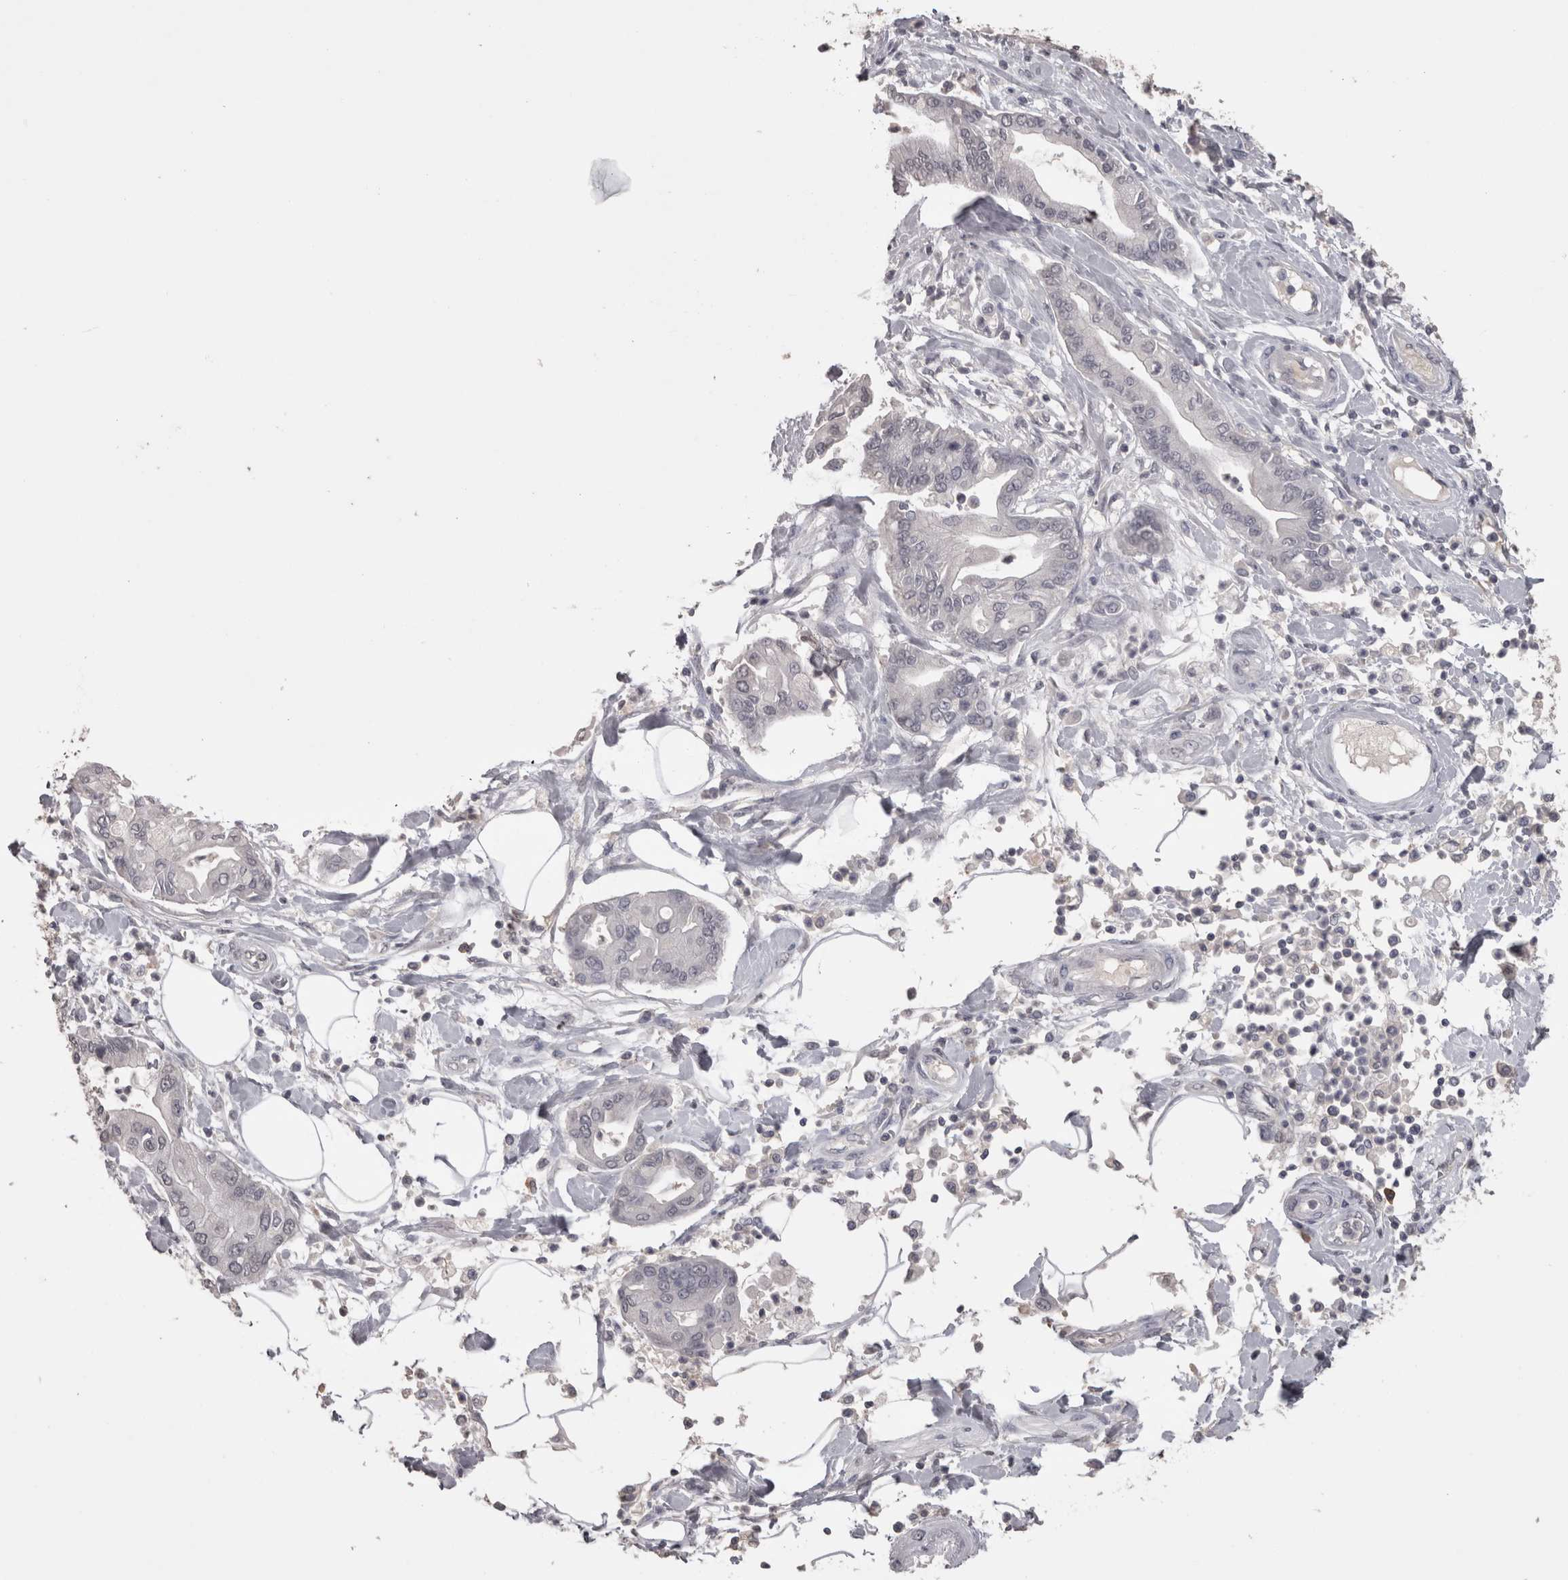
{"staining": {"intensity": "negative", "quantity": "none", "location": "none"}, "tissue": "pancreatic cancer", "cell_type": "Tumor cells", "image_type": "cancer", "snomed": [{"axis": "morphology", "description": "Adenocarcinoma, NOS"}, {"axis": "morphology", "description": "Adenocarcinoma, metastatic, NOS"}, {"axis": "topography", "description": "Lymph node"}, {"axis": "topography", "description": "Pancreas"}, {"axis": "topography", "description": "Duodenum"}], "caption": "Human pancreatic cancer (adenocarcinoma) stained for a protein using IHC displays no expression in tumor cells.", "gene": "LAX1", "patient": {"sex": "female", "age": 64}}